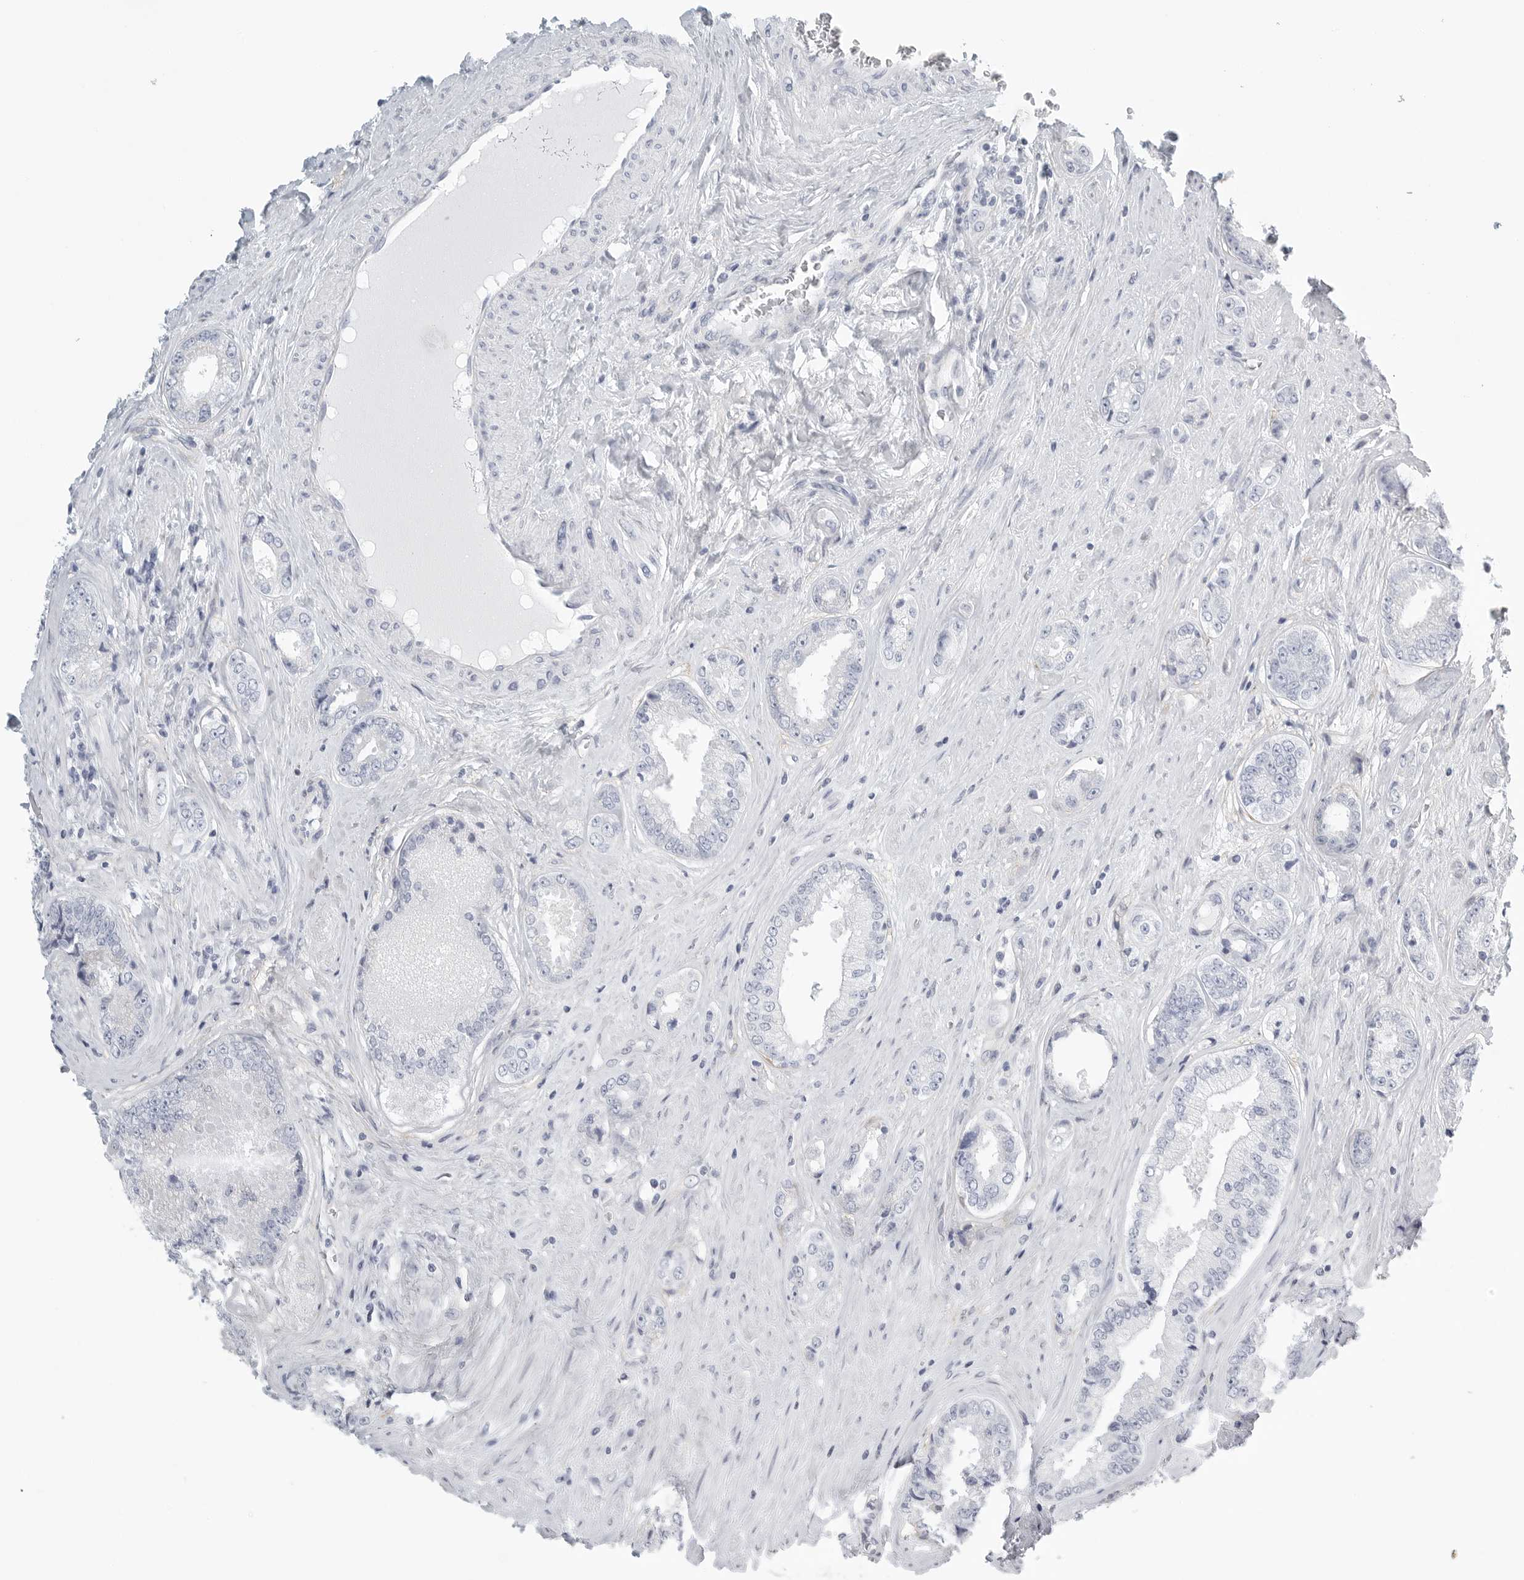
{"staining": {"intensity": "negative", "quantity": "none", "location": "none"}, "tissue": "prostate cancer", "cell_type": "Tumor cells", "image_type": "cancer", "snomed": [{"axis": "morphology", "description": "Adenocarcinoma, High grade"}, {"axis": "topography", "description": "Prostate"}], "caption": "Prostate high-grade adenocarcinoma was stained to show a protein in brown. There is no significant expression in tumor cells.", "gene": "TNR", "patient": {"sex": "male", "age": 61}}